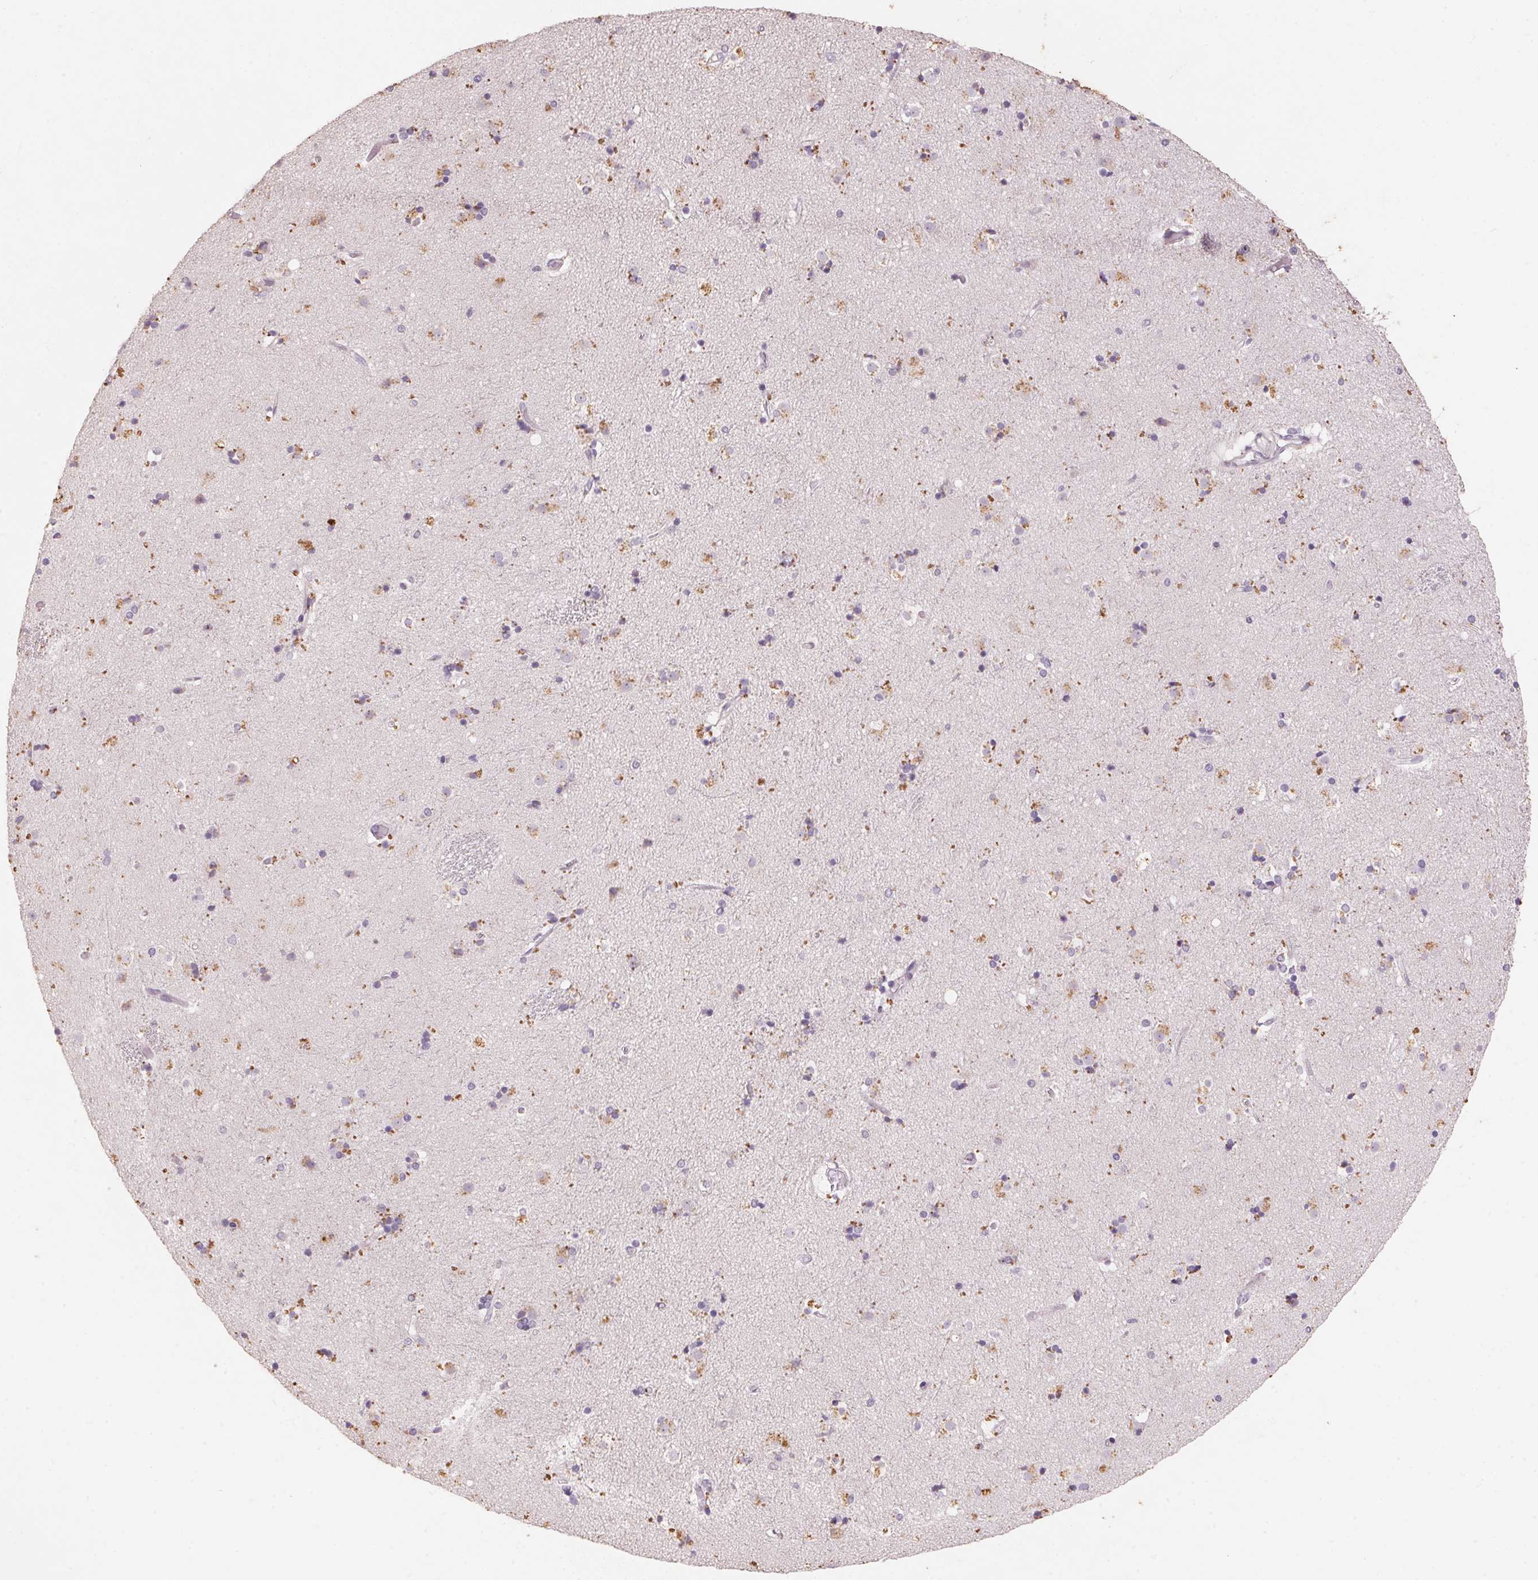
{"staining": {"intensity": "moderate", "quantity": "<25%", "location": "cytoplasmic/membranous"}, "tissue": "caudate", "cell_type": "Glial cells", "image_type": "normal", "snomed": [{"axis": "morphology", "description": "Normal tissue, NOS"}, {"axis": "topography", "description": "Lateral ventricle wall"}], "caption": "The immunohistochemical stain shows moderate cytoplasmic/membranous expression in glial cells of benign caudate. (DAB (3,3'-diaminobenzidine) = brown stain, brightfield microscopy at high magnification).", "gene": "CXCL5", "patient": {"sex": "female", "age": 71}}